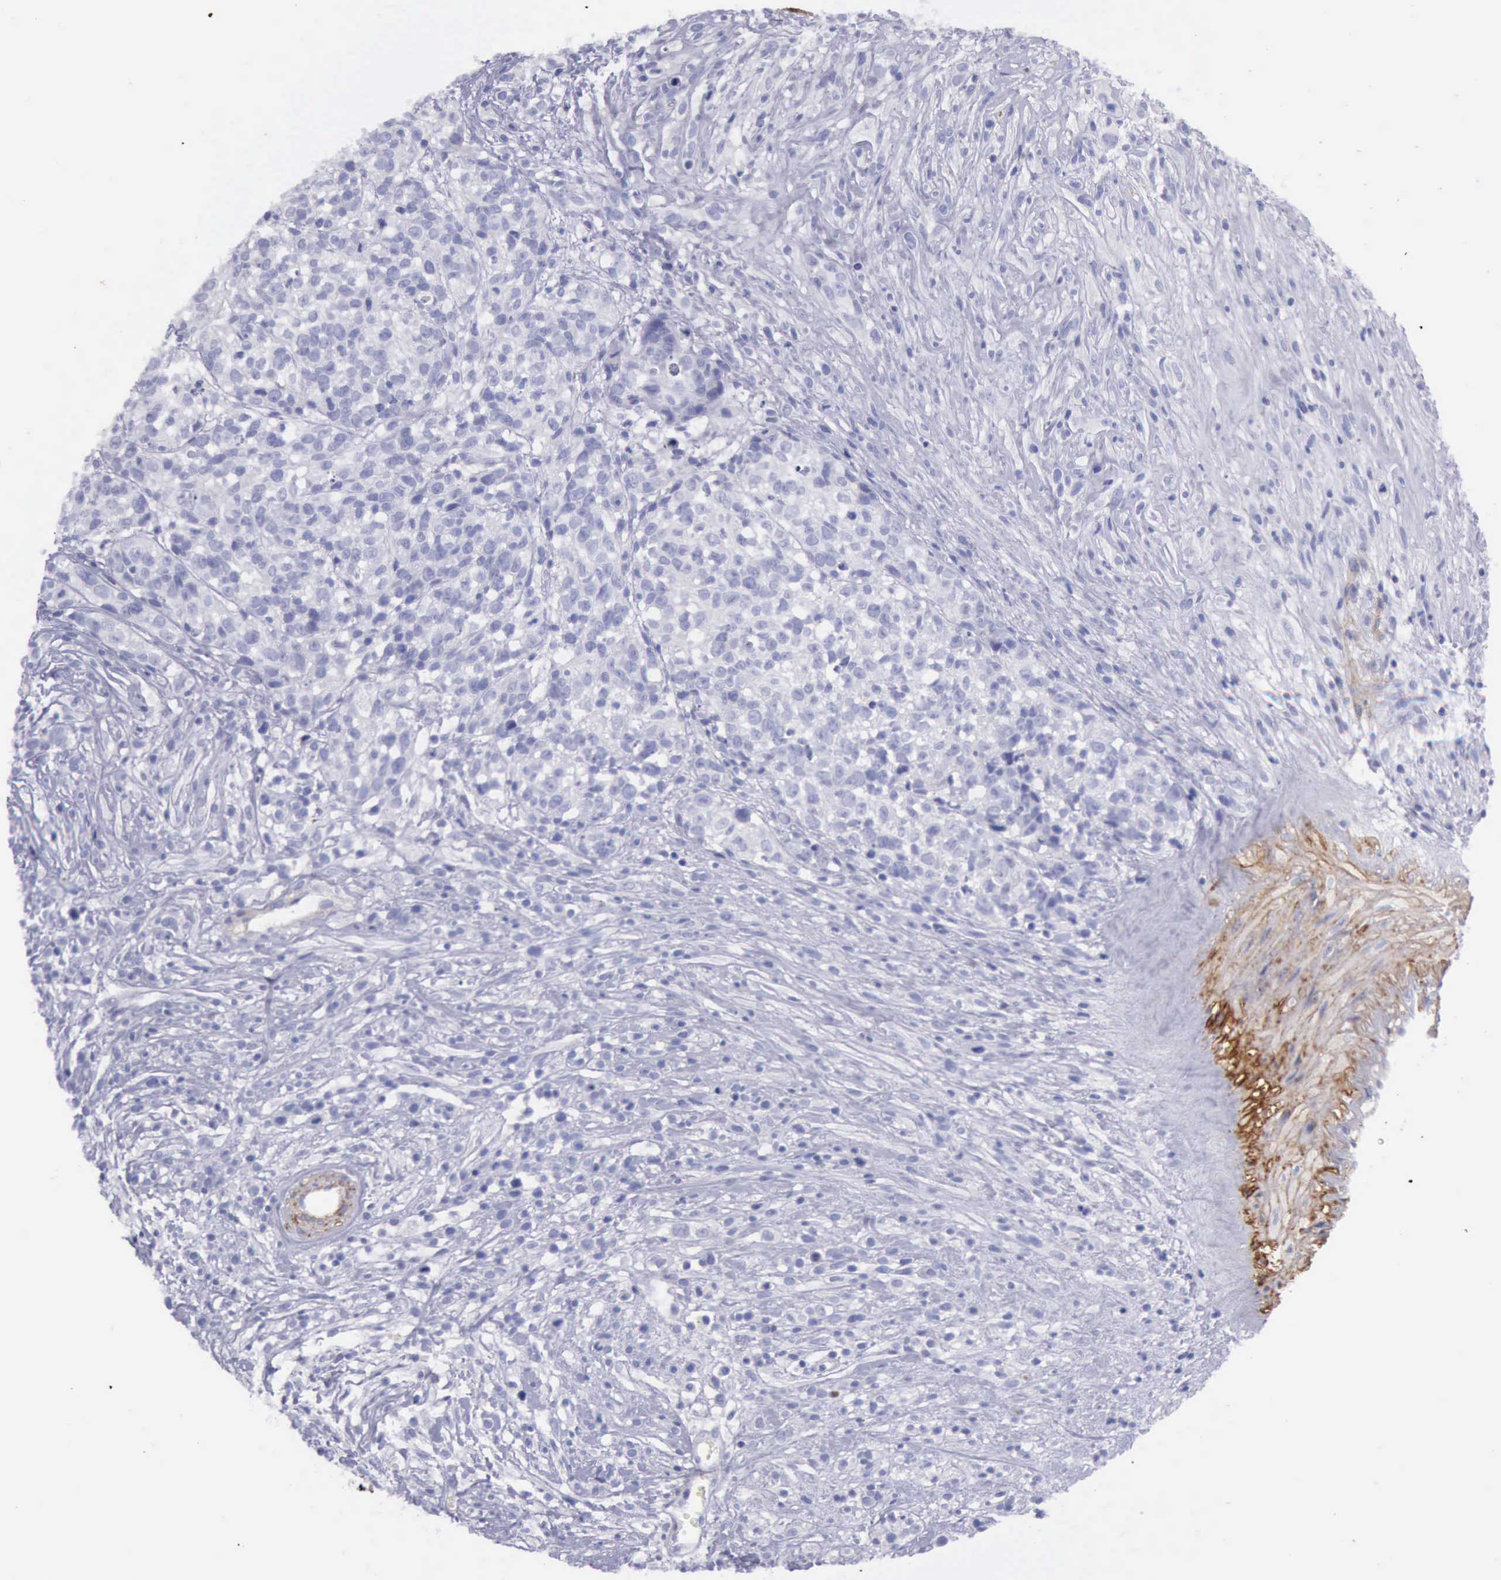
{"staining": {"intensity": "negative", "quantity": "none", "location": "none"}, "tissue": "glioma", "cell_type": "Tumor cells", "image_type": "cancer", "snomed": [{"axis": "morphology", "description": "Glioma, malignant, High grade"}, {"axis": "topography", "description": "Brain"}], "caption": "Tumor cells are negative for brown protein staining in malignant high-grade glioma.", "gene": "AOC3", "patient": {"sex": "male", "age": 66}}